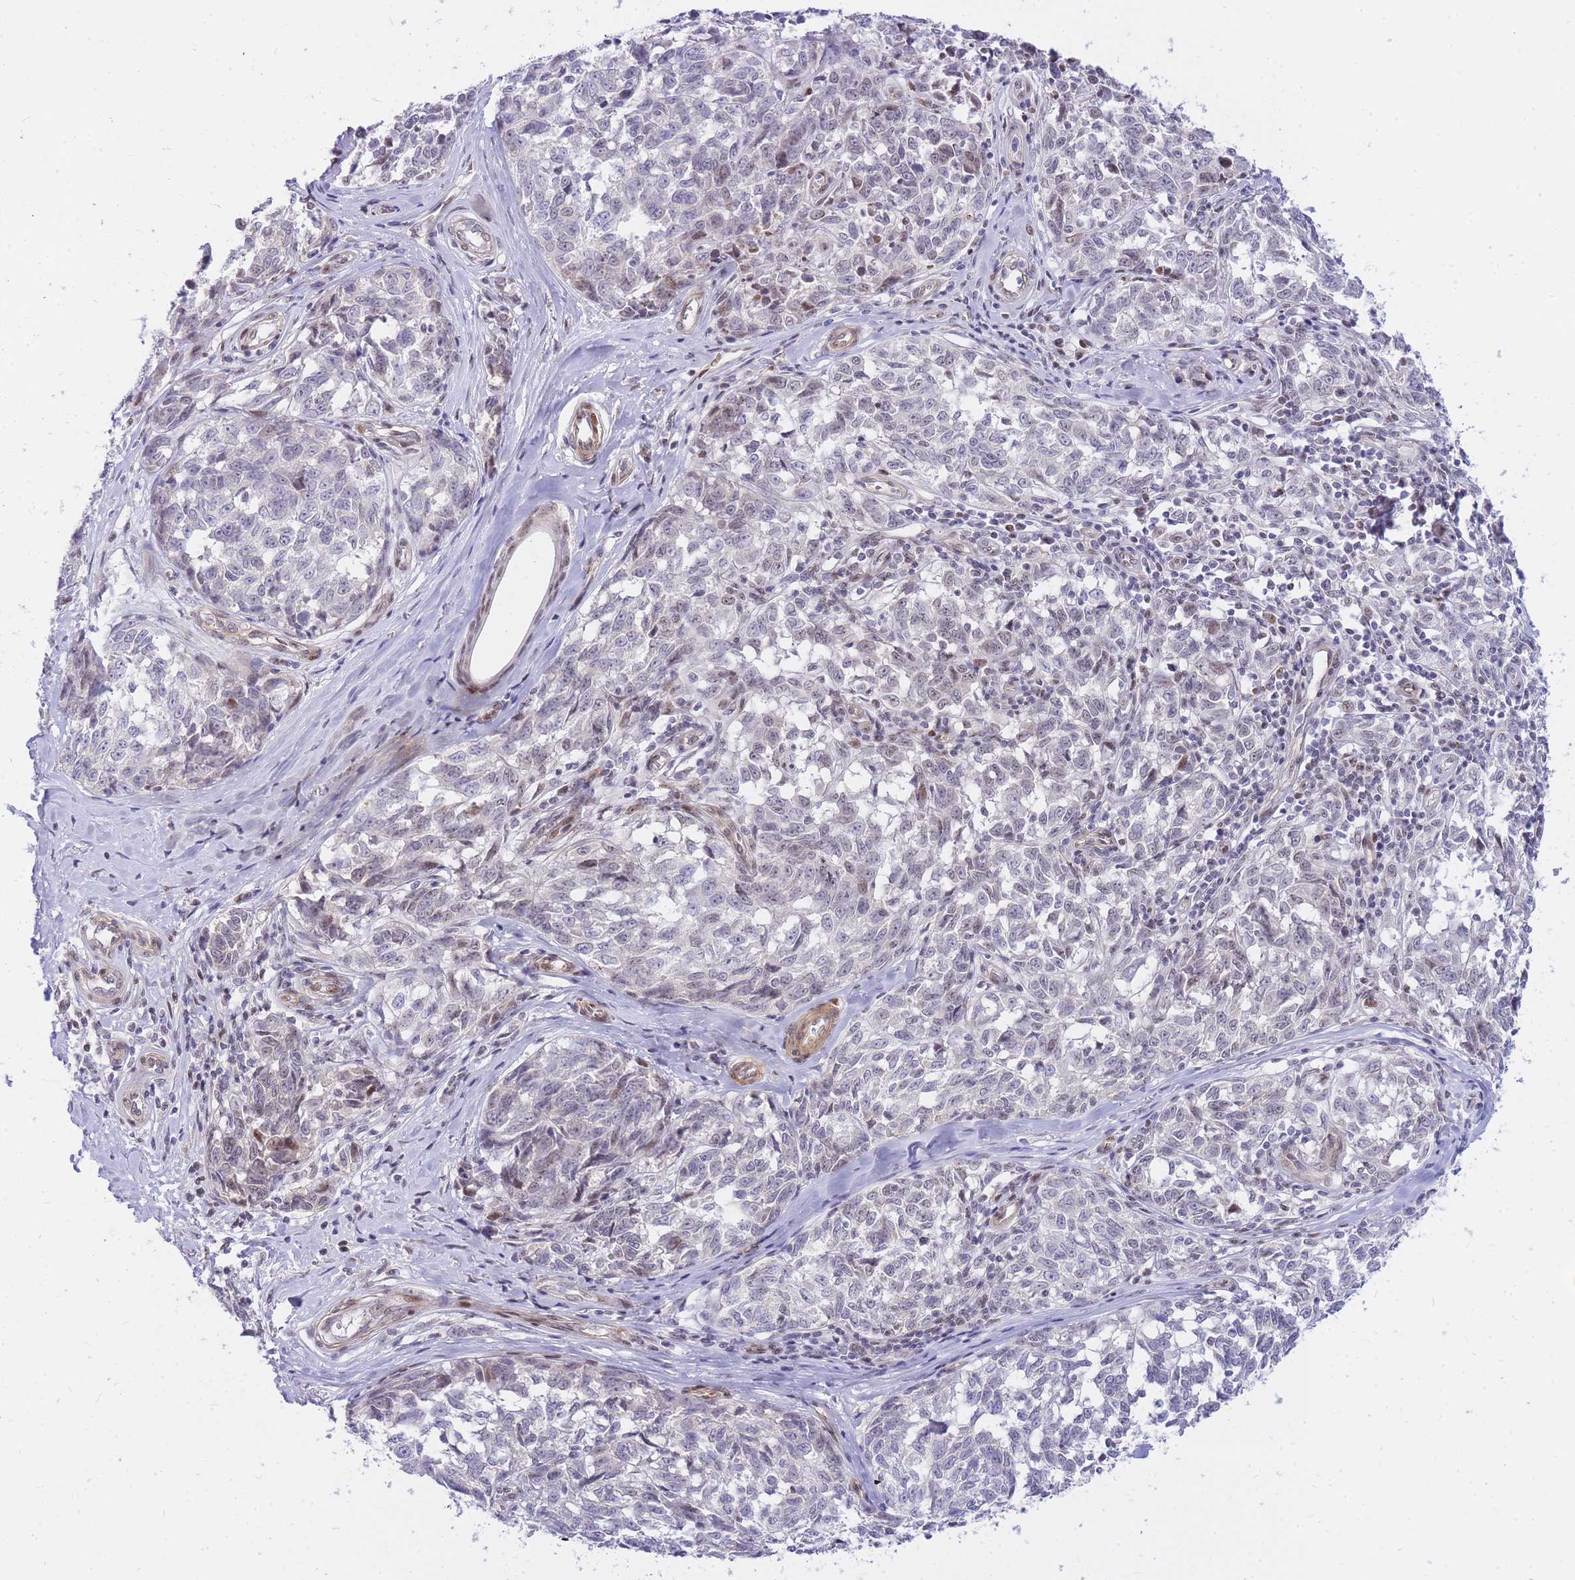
{"staining": {"intensity": "weak", "quantity": "<25%", "location": "nuclear"}, "tissue": "melanoma", "cell_type": "Tumor cells", "image_type": "cancer", "snomed": [{"axis": "morphology", "description": "Normal tissue, NOS"}, {"axis": "morphology", "description": "Malignant melanoma, NOS"}, {"axis": "topography", "description": "Skin"}], "caption": "Human melanoma stained for a protein using IHC displays no expression in tumor cells.", "gene": "TLE2", "patient": {"sex": "female", "age": 64}}